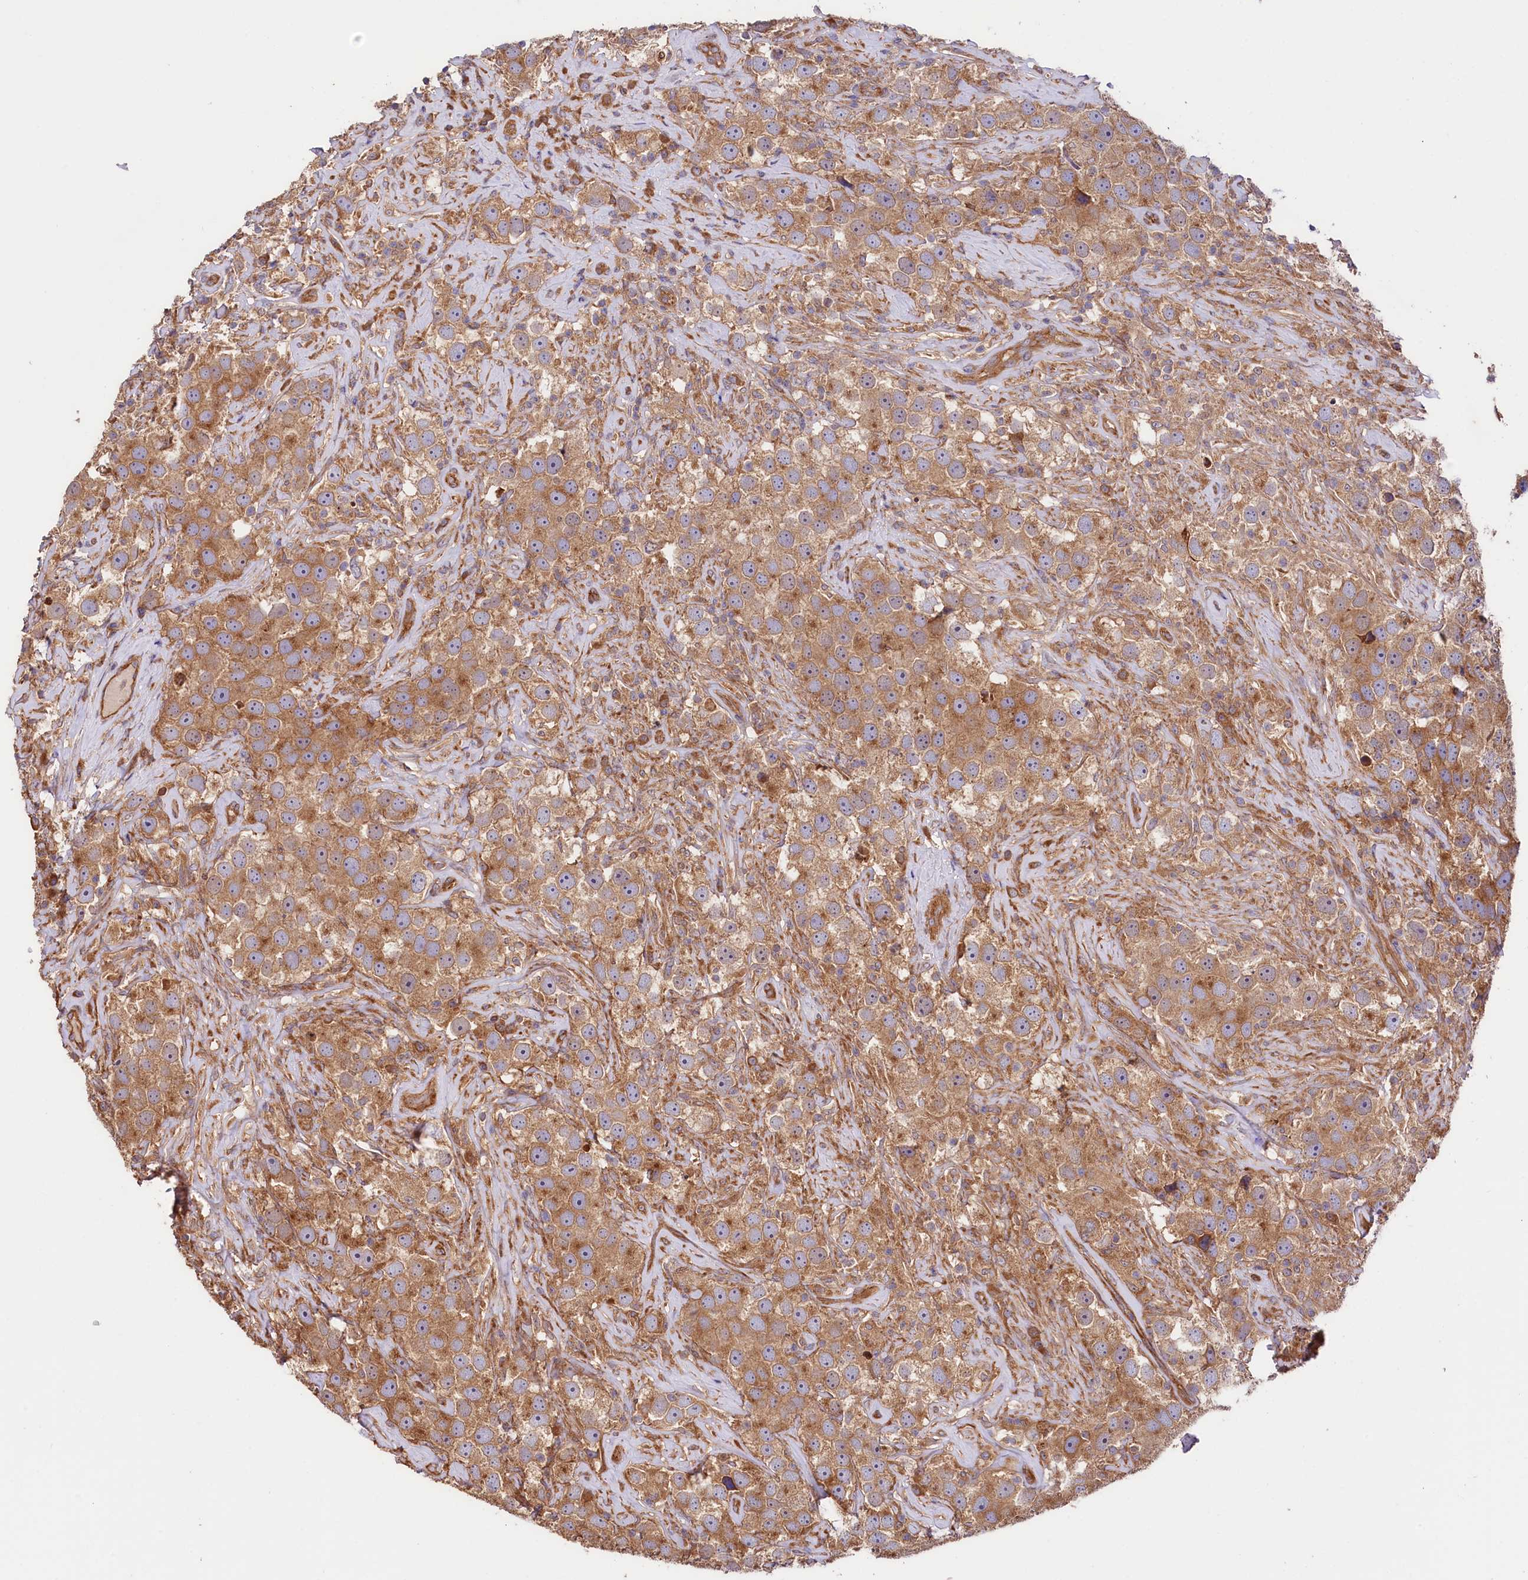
{"staining": {"intensity": "moderate", "quantity": ">75%", "location": "cytoplasmic/membranous"}, "tissue": "testis cancer", "cell_type": "Tumor cells", "image_type": "cancer", "snomed": [{"axis": "morphology", "description": "Seminoma, NOS"}, {"axis": "topography", "description": "Testis"}], "caption": "The micrograph displays a brown stain indicating the presence of a protein in the cytoplasmic/membranous of tumor cells in testis seminoma.", "gene": "CEP295", "patient": {"sex": "male", "age": 49}}